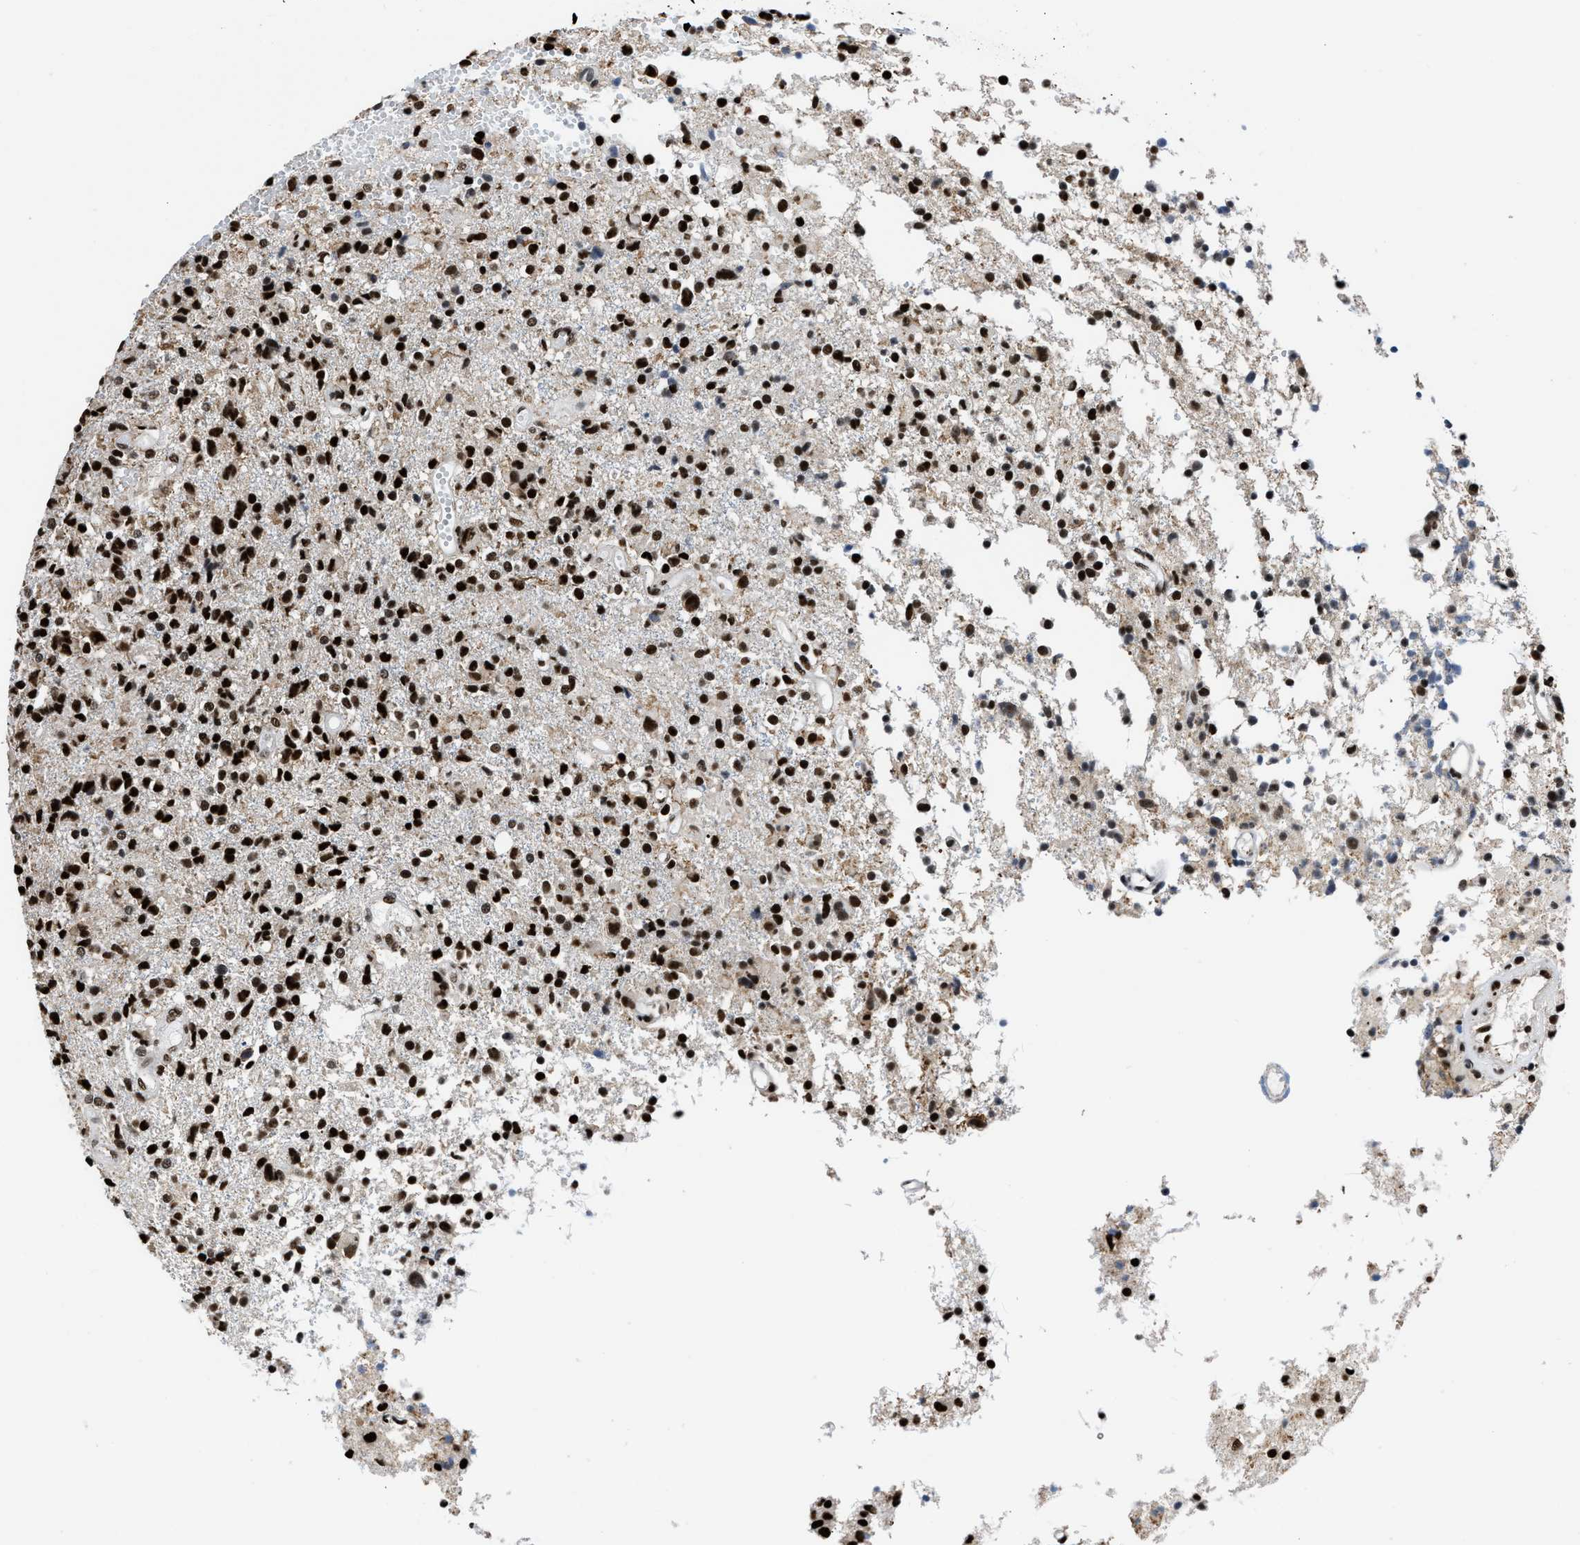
{"staining": {"intensity": "strong", "quantity": ">75%", "location": "nuclear"}, "tissue": "glioma", "cell_type": "Tumor cells", "image_type": "cancer", "snomed": [{"axis": "morphology", "description": "Glioma, malignant, High grade"}, {"axis": "topography", "description": "Brain"}], "caption": "High-grade glioma (malignant) was stained to show a protein in brown. There is high levels of strong nuclear positivity in approximately >75% of tumor cells.", "gene": "HNRNPH2", "patient": {"sex": "female", "age": 59}}